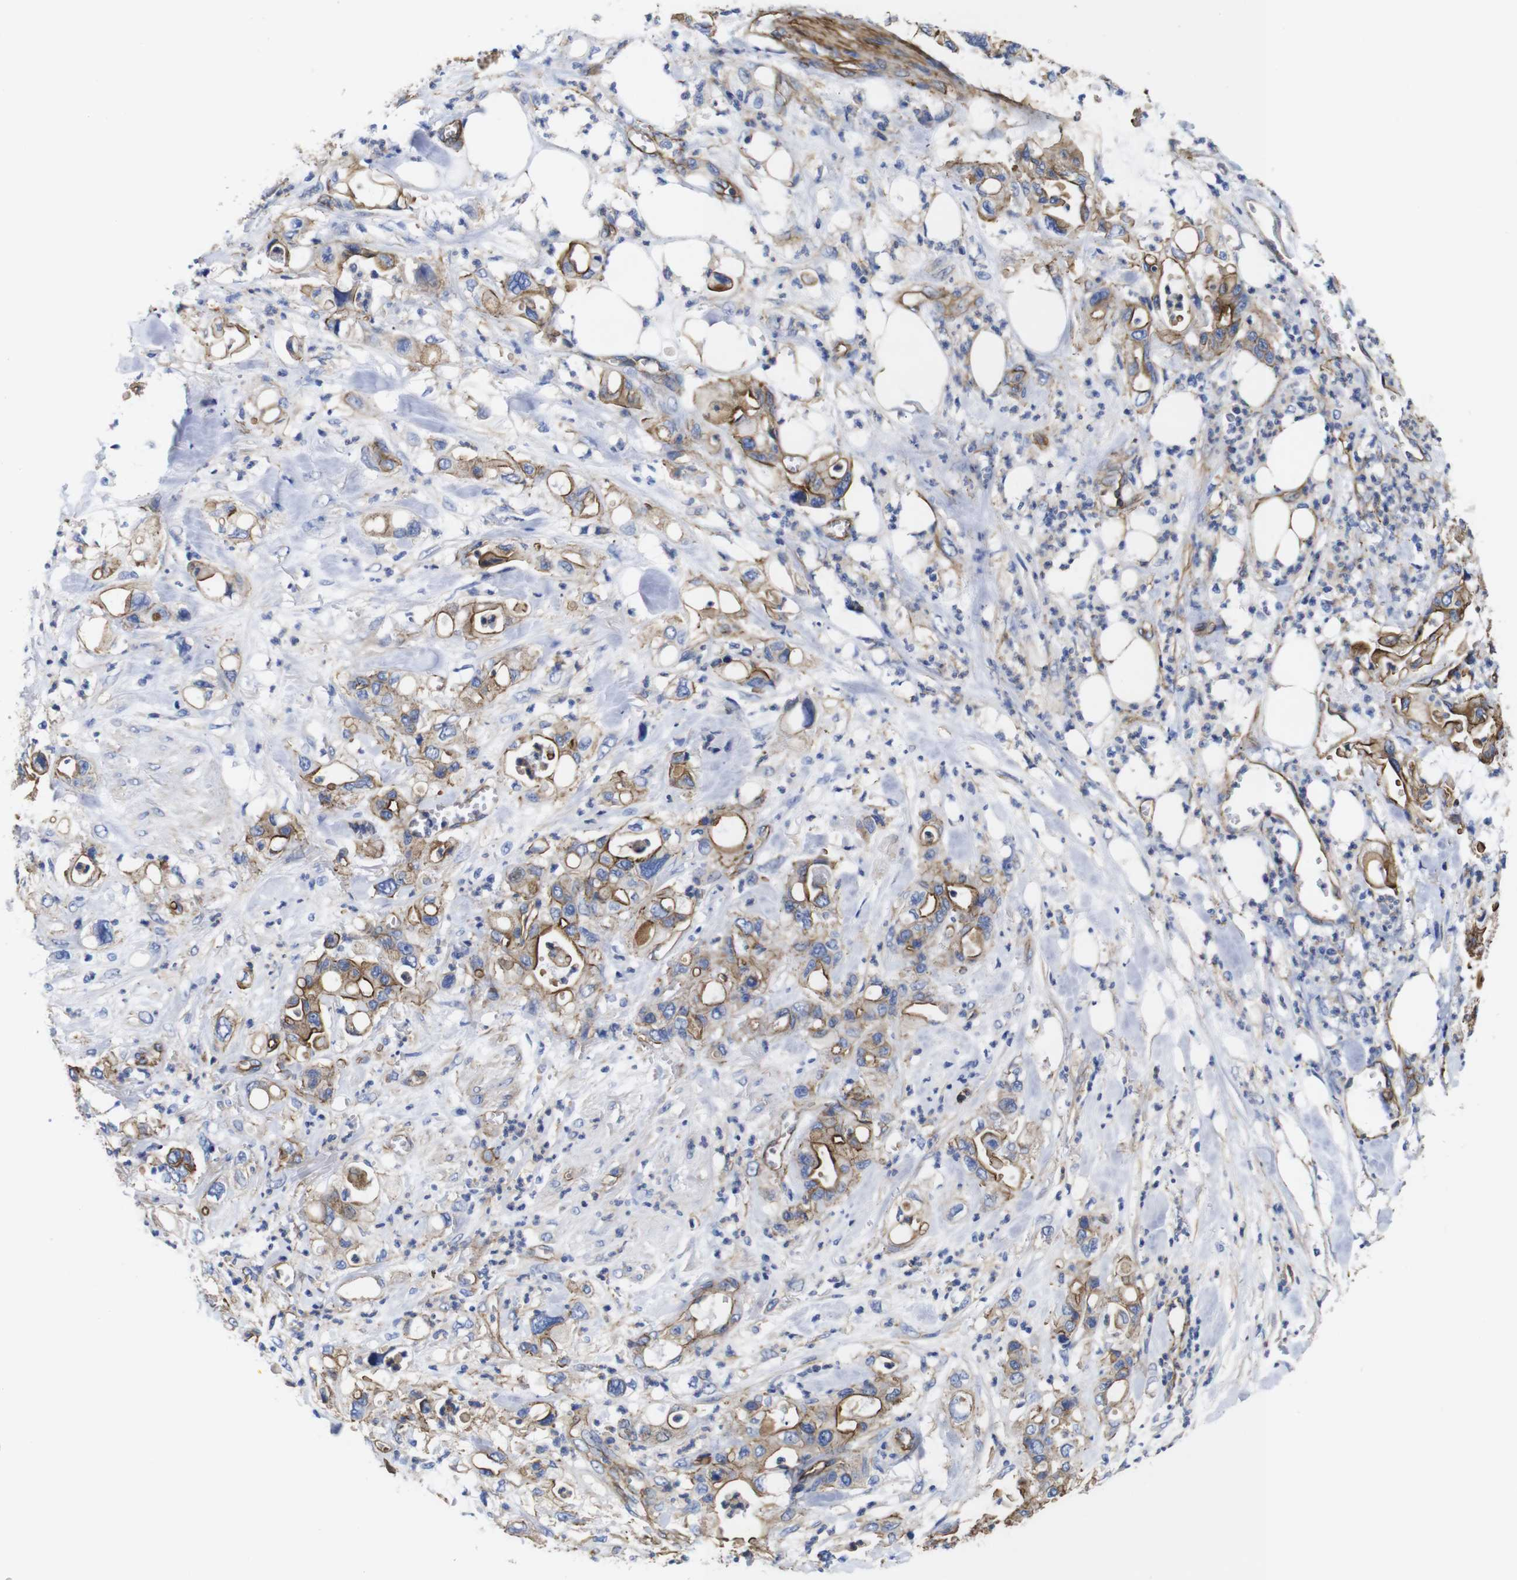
{"staining": {"intensity": "moderate", "quantity": ">75%", "location": "cytoplasmic/membranous"}, "tissue": "pancreatic cancer", "cell_type": "Tumor cells", "image_type": "cancer", "snomed": [{"axis": "morphology", "description": "Adenocarcinoma, NOS"}, {"axis": "topography", "description": "Pancreas"}], "caption": "Brown immunohistochemical staining in pancreatic adenocarcinoma exhibits moderate cytoplasmic/membranous expression in approximately >75% of tumor cells.", "gene": "SPTBN1", "patient": {"sex": "male", "age": 70}}